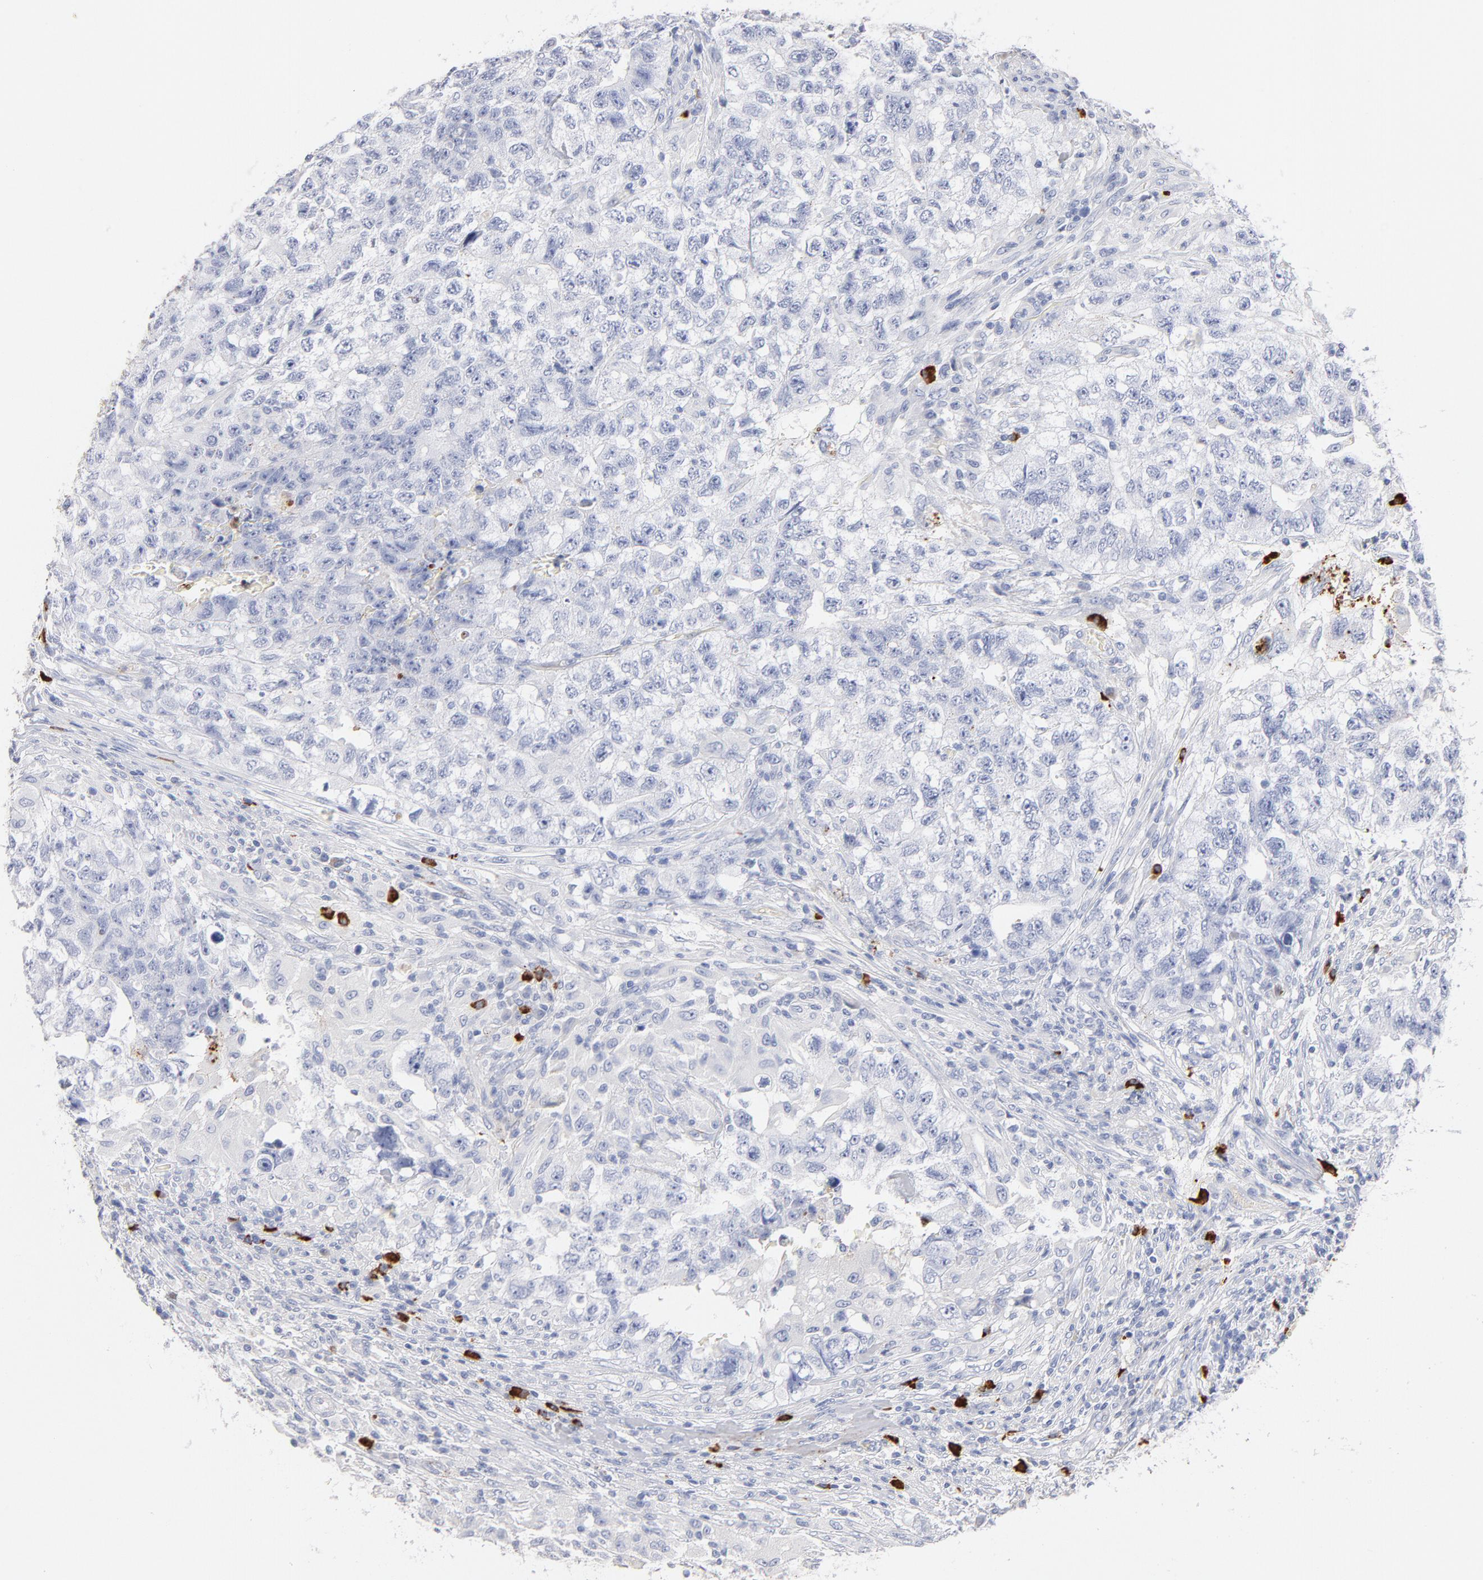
{"staining": {"intensity": "negative", "quantity": "none", "location": "none"}, "tissue": "testis cancer", "cell_type": "Tumor cells", "image_type": "cancer", "snomed": [{"axis": "morphology", "description": "Carcinoma, Embryonal, NOS"}, {"axis": "topography", "description": "Testis"}], "caption": "The micrograph exhibits no staining of tumor cells in testis cancer (embryonal carcinoma).", "gene": "PLAT", "patient": {"sex": "male", "age": 21}}